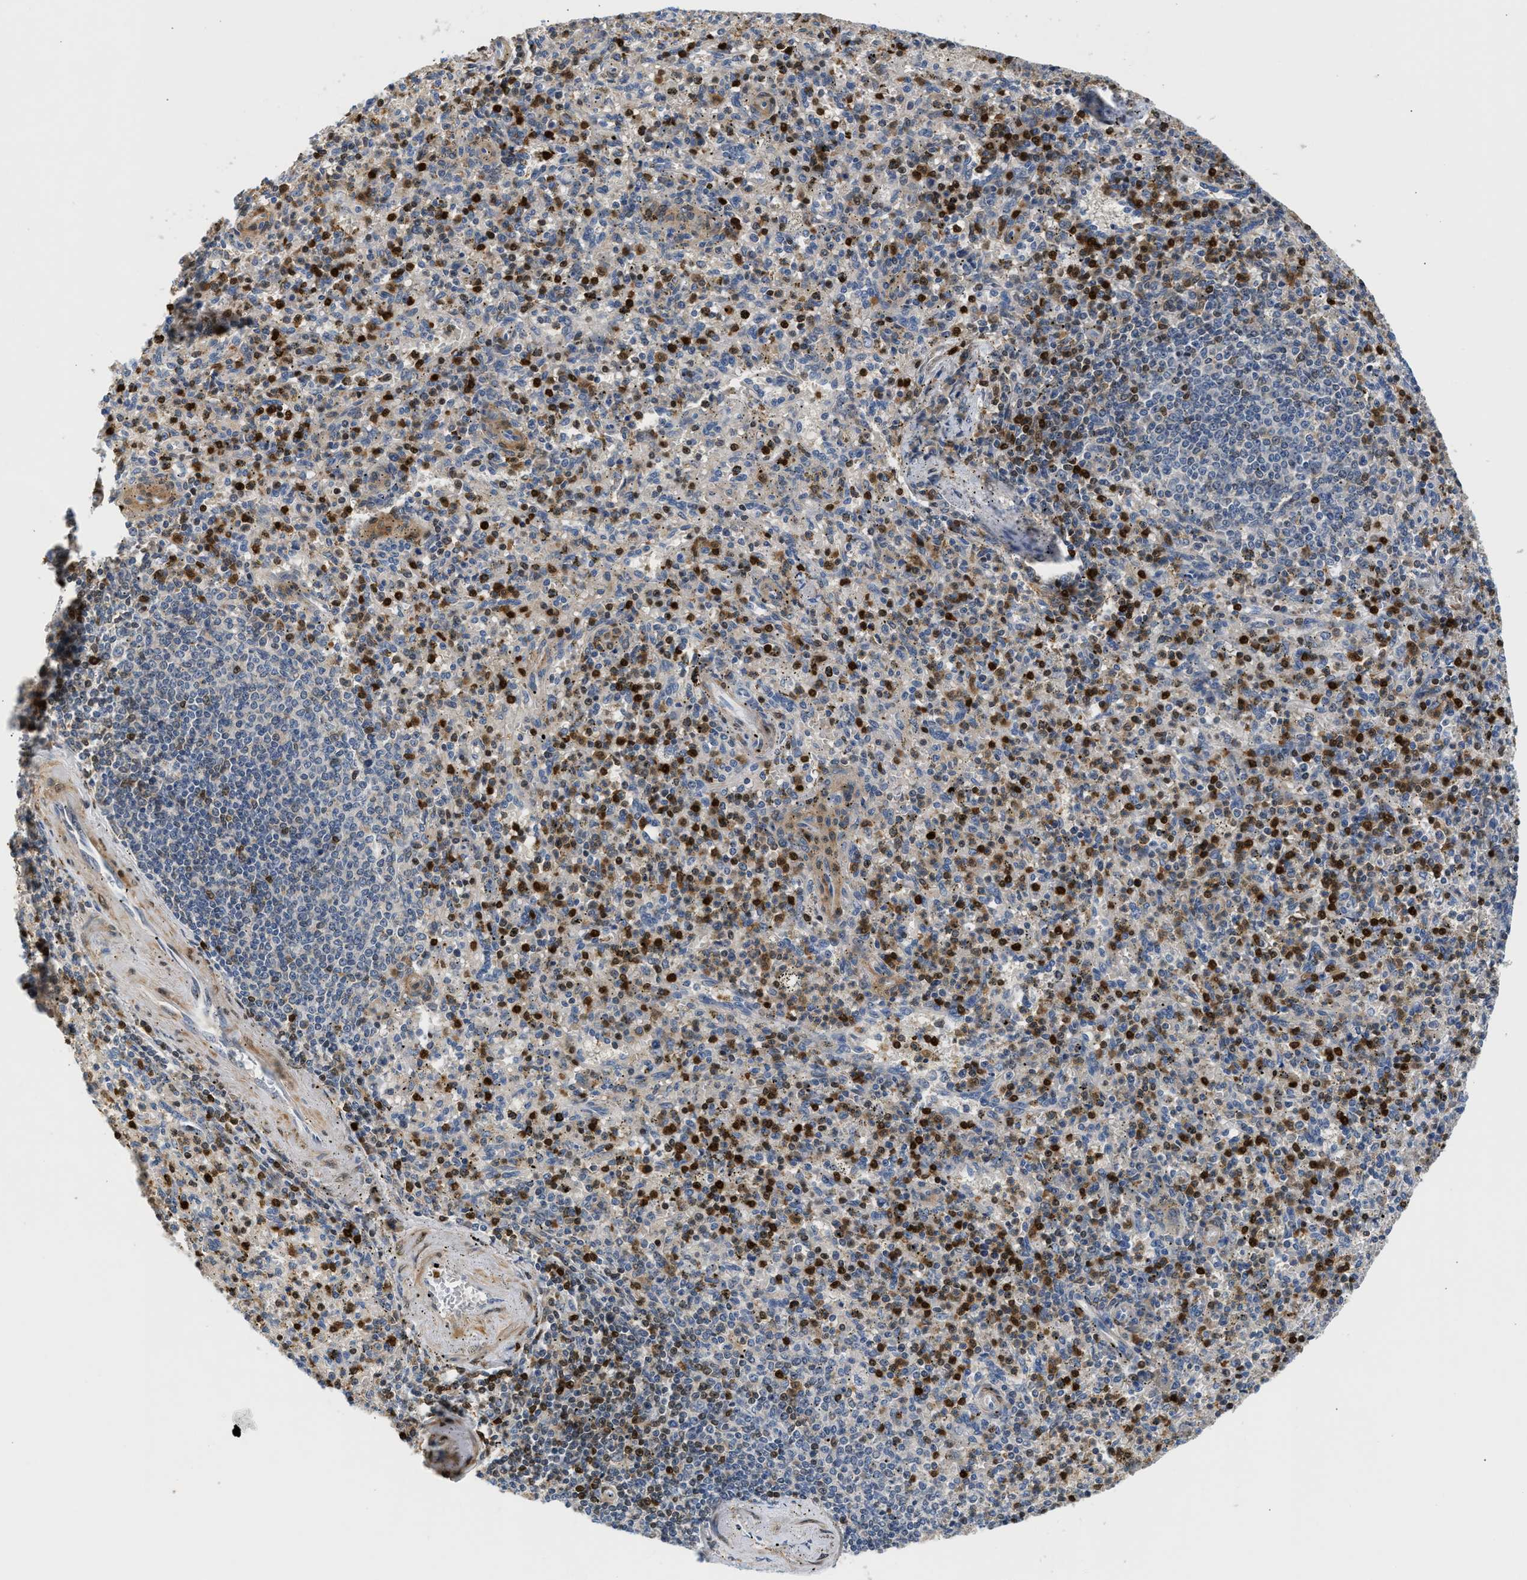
{"staining": {"intensity": "strong", "quantity": "25%-75%", "location": "cytoplasmic/membranous,nuclear"}, "tissue": "spleen", "cell_type": "Cells in red pulp", "image_type": "normal", "snomed": [{"axis": "morphology", "description": "Normal tissue, NOS"}, {"axis": "topography", "description": "Spleen"}], "caption": "A brown stain labels strong cytoplasmic/membranous,nuclear staining of a protein in cells in red pulp of normal spleen.", "gene": "SLIT2", "patient": {"sex": "male", "age": 72}}